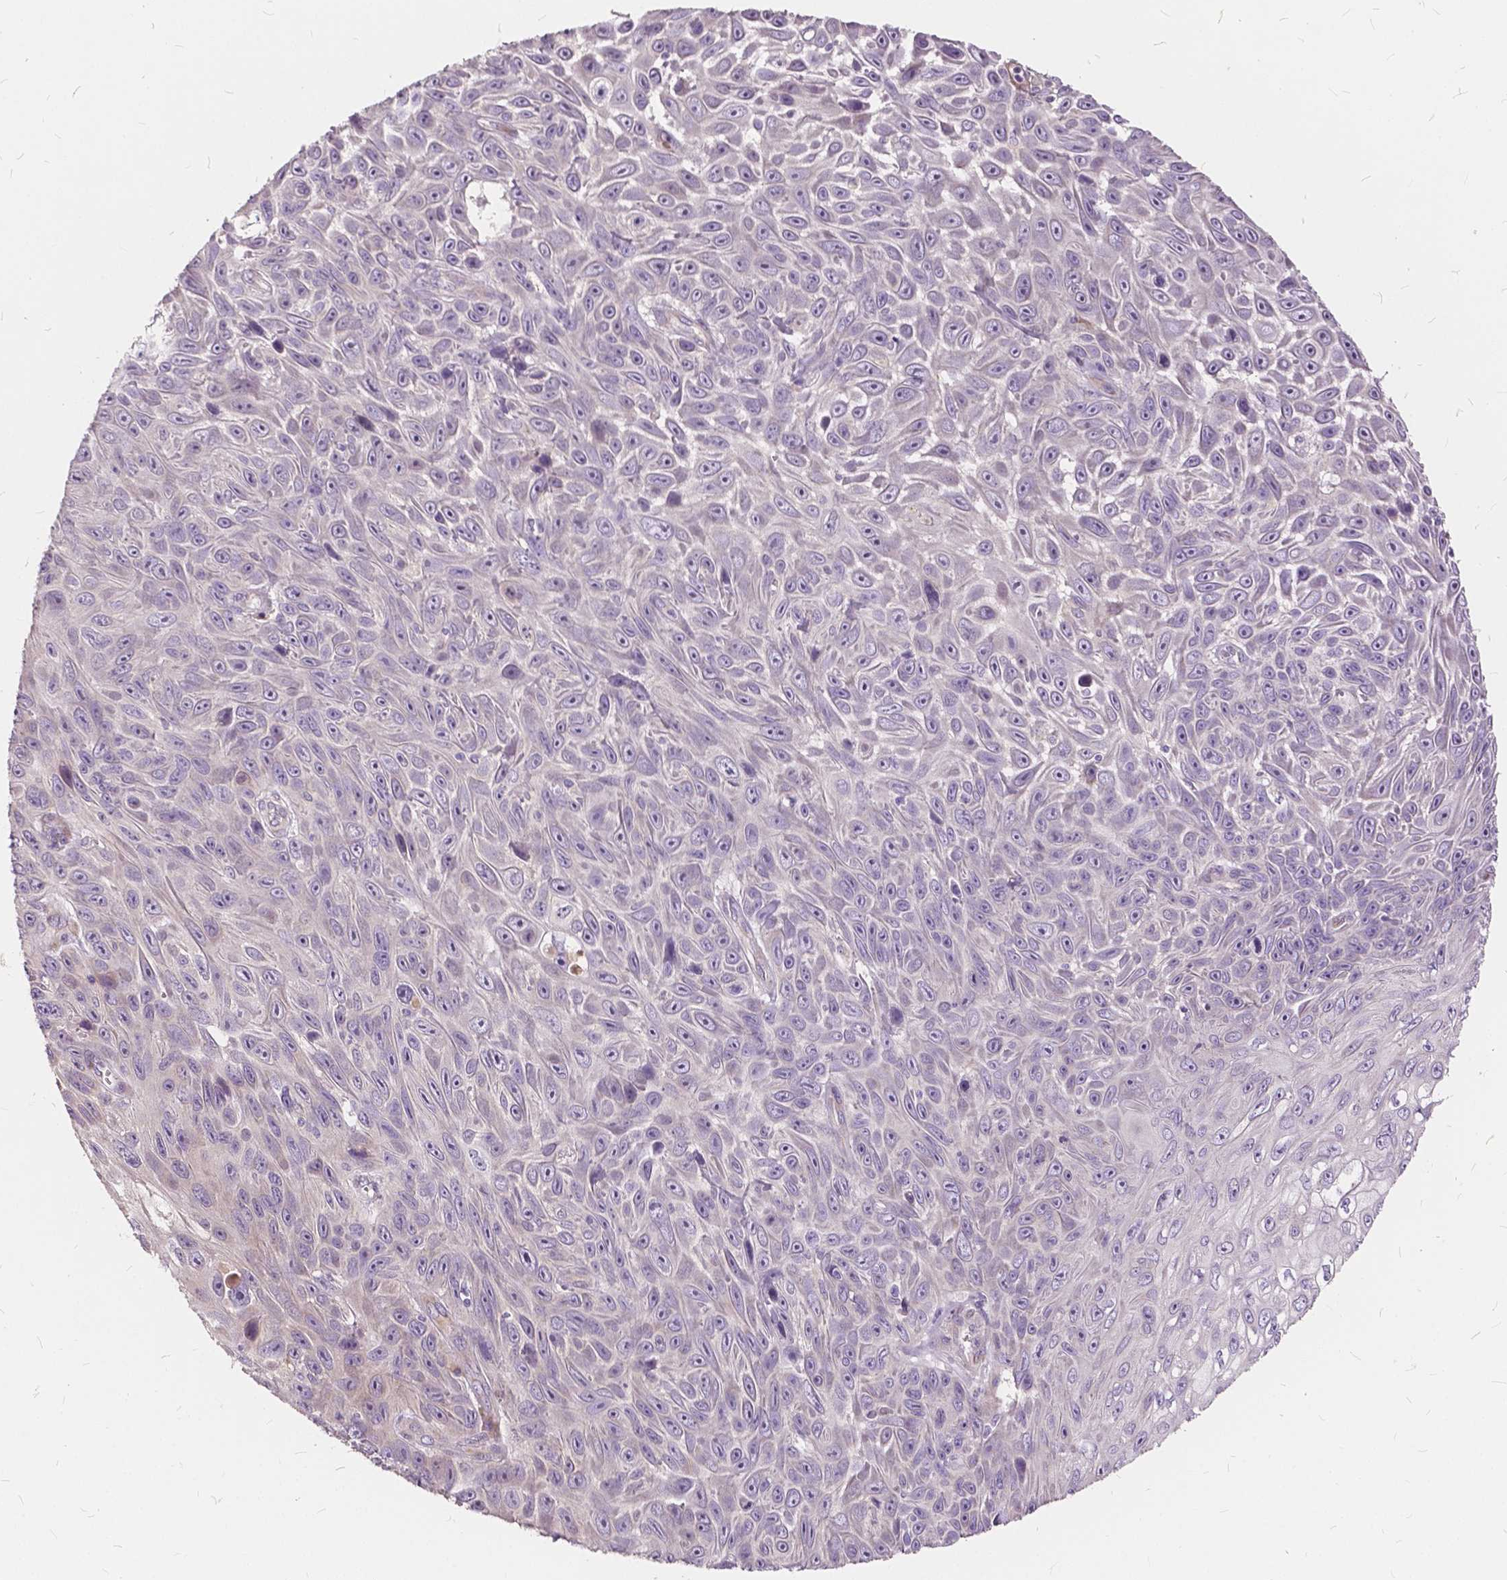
{"staining": {"intensity": "negative", "quantity": "none", "location": "none"}, "tissue": "skin cancer", "cell_type": "Tumor cells", "image_type": "cancer", "snomed": [{"axis": "morphology", "description": "Squamous cell carcinoma, NOS"}, {"axis": "topography", "description": "Skin"}], "caption": "Immunohistochemical staining of skin squamous cell carcinoma shows no significant positivity in tumor cells.", "gene": "SLC7A8", "patient": {"sex": "male", "age": 82}}